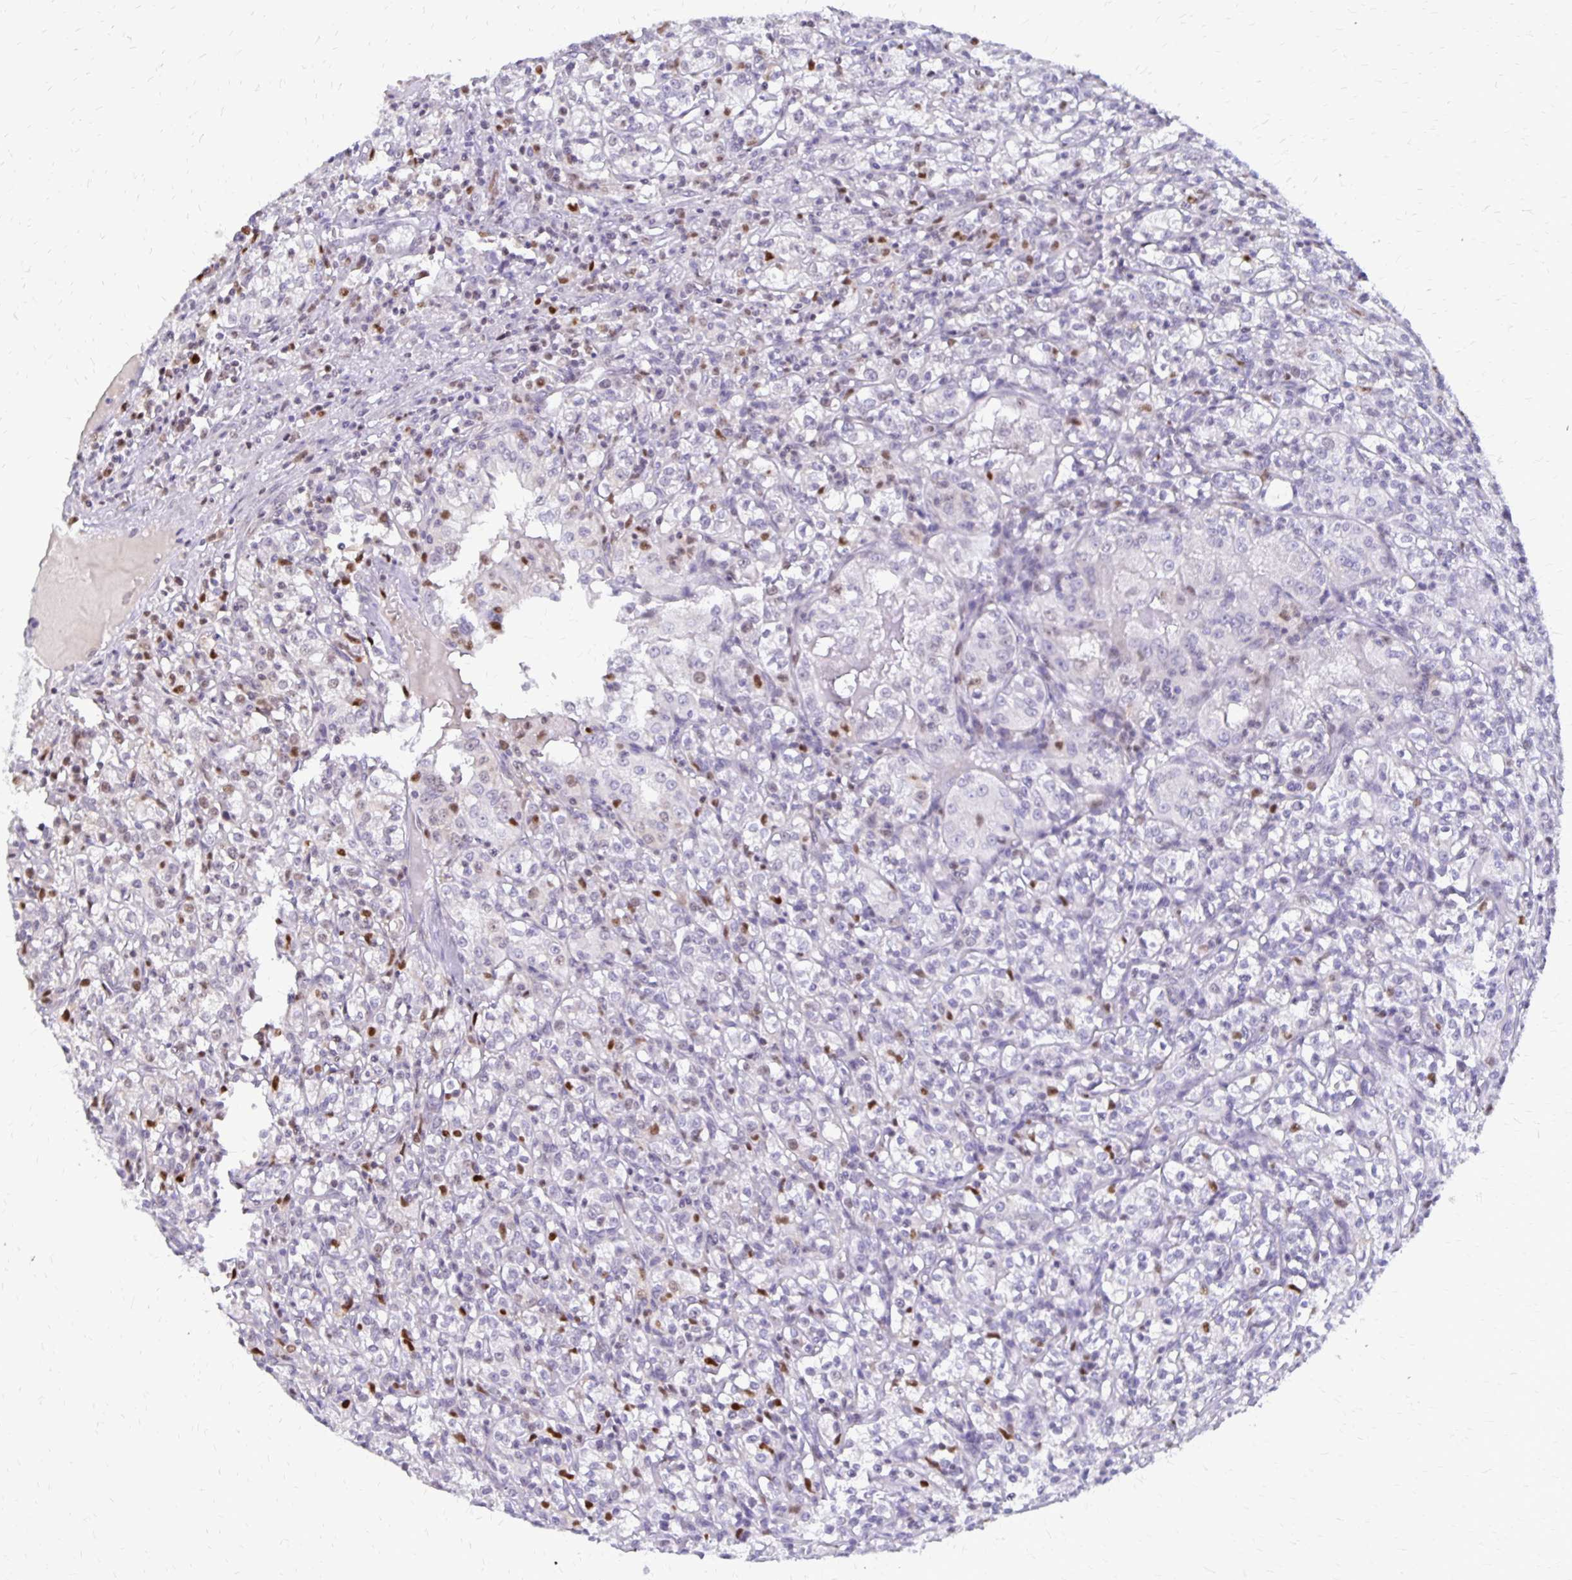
{"staining": {"intensity": "negative", "quantity": "none", "location": "none"}, "tissue": "renal cancer", "cell_type": "Tumor cells", "image_type": "cancer", "snomed": [{"axis": "morphology", "description": "Adenocarcinoma, NOS"}, {"axis": "topography", "description": "Kidney"}], "caption": "There is no significant staining in tumor cells of renal cancer (adenocarcinoma).", "gene": "DCK", "patient": {"sex": "male", "age": 36}}